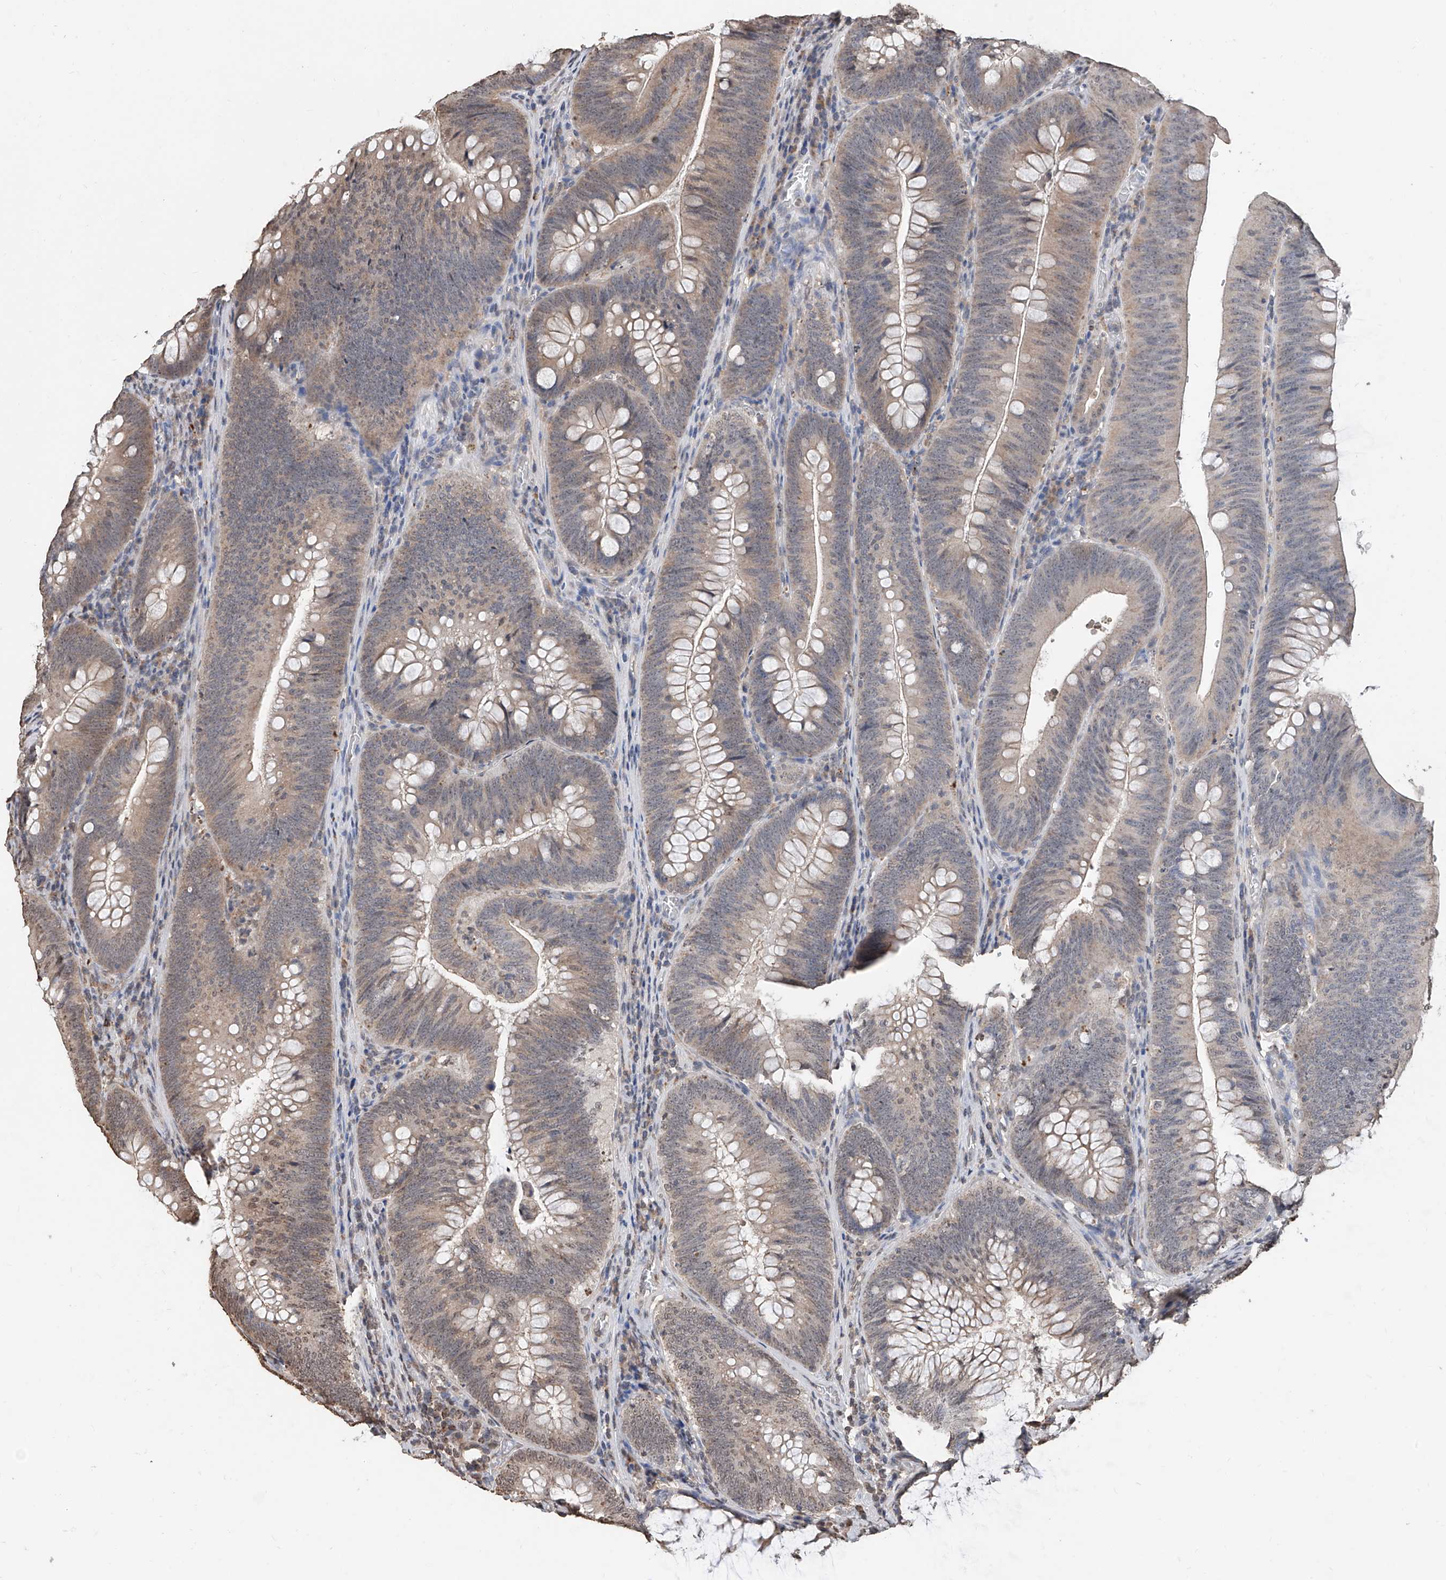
{"staining": {"intensity": "weak", "quantity": "<25%", "location": "nuclear"}, "tissue": "colorectal cancer", "cell_type": "Tumor cells", "image_type": "cancer", "snomed": [{"axis": "morphology", "description": "Normal tissue, NOS"}, {"axis": "topography", "description": "Colon"}], "caption": "Immunohistochemistry (IHC) histopathology image of neoplastic tissue: colorectal cancer stained with DAB shows no significant protein staining in tumor cells.", "gene": "RP9", "patient": {"sex": "female", "age": 82}}